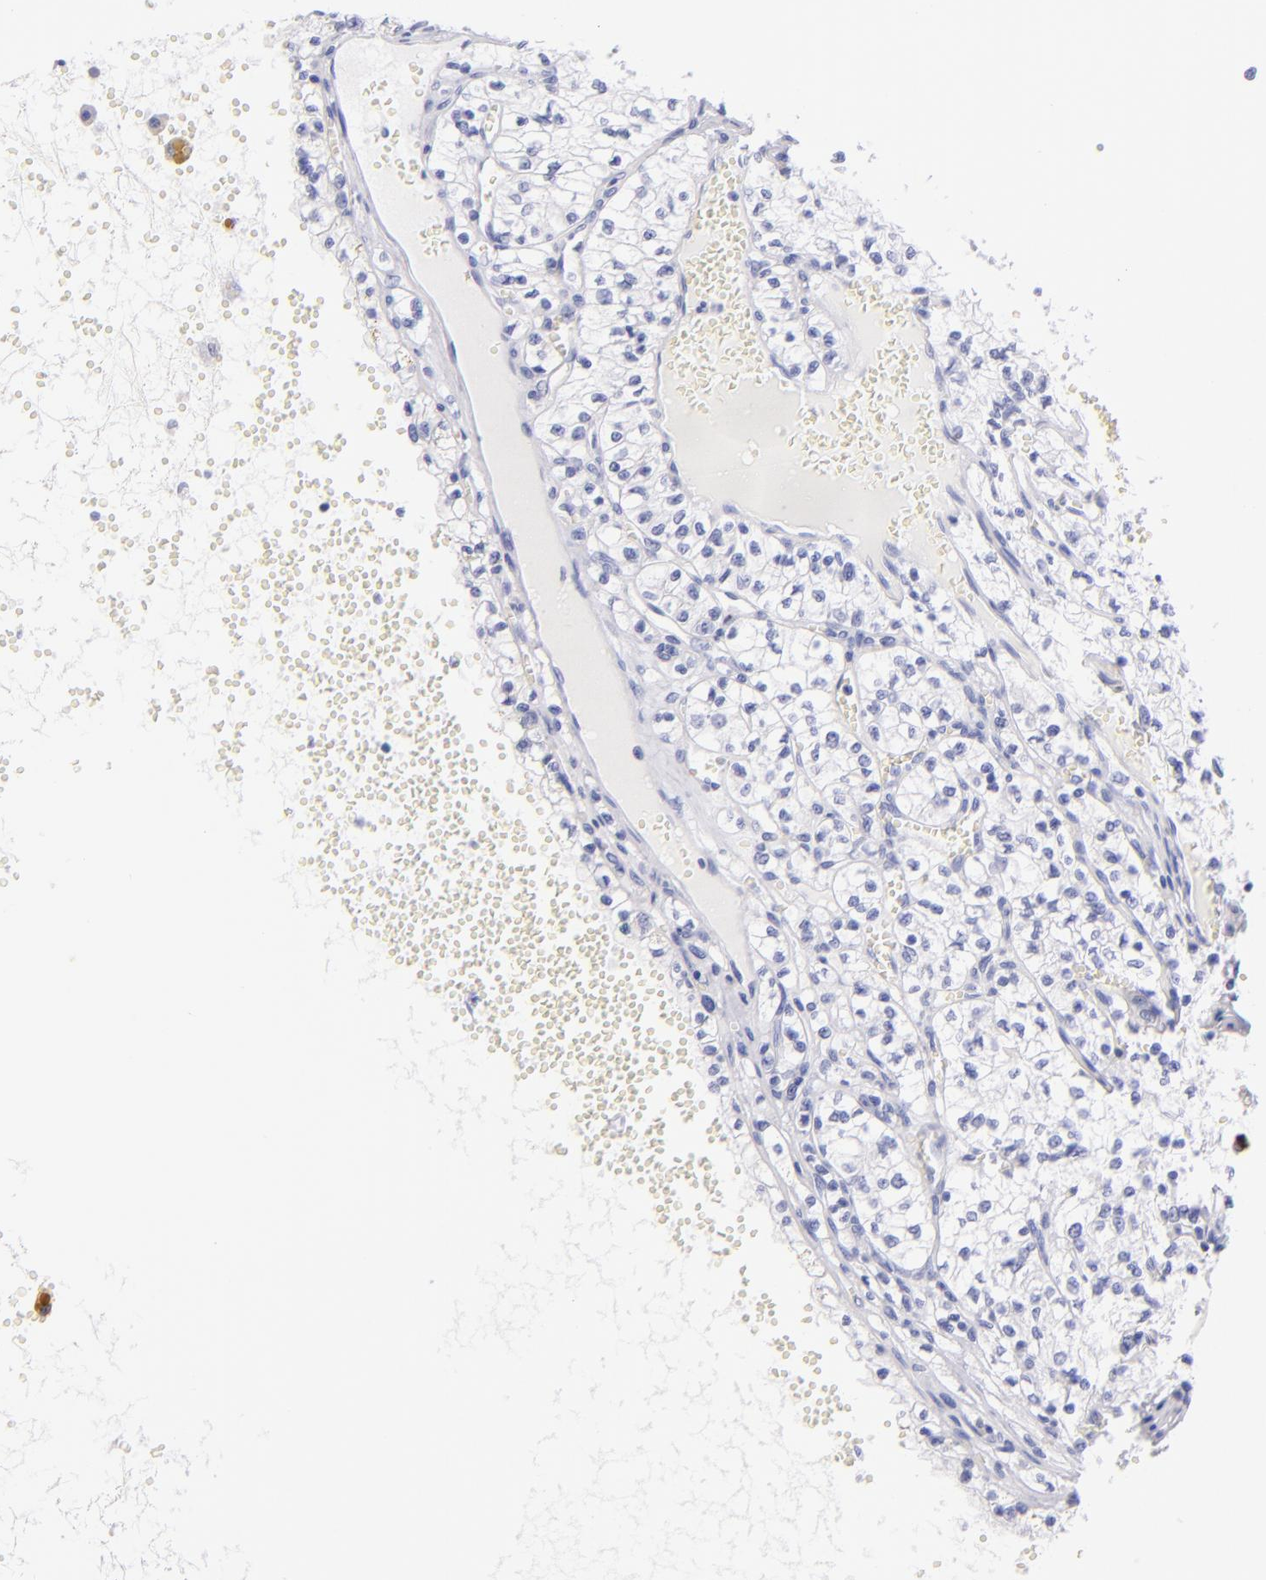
{"staining": {"intensity": "negative", "quantity": "none", "location": "none"}, "tissue": "renal cancer", "cell_type": "Tumor cells", "image_type": "cancer", "snomed": [{"axis": "morphology", "description": "Adenocarcinoma, NOS"}, {"axis": "topography", "description": "Kidney"}], "caption": "A histopathology image of renal cancer stained for a protein displays no brown staining in tumor cells.", "gene": "BTK", "patient": {"sex": "male", "age": 61}}